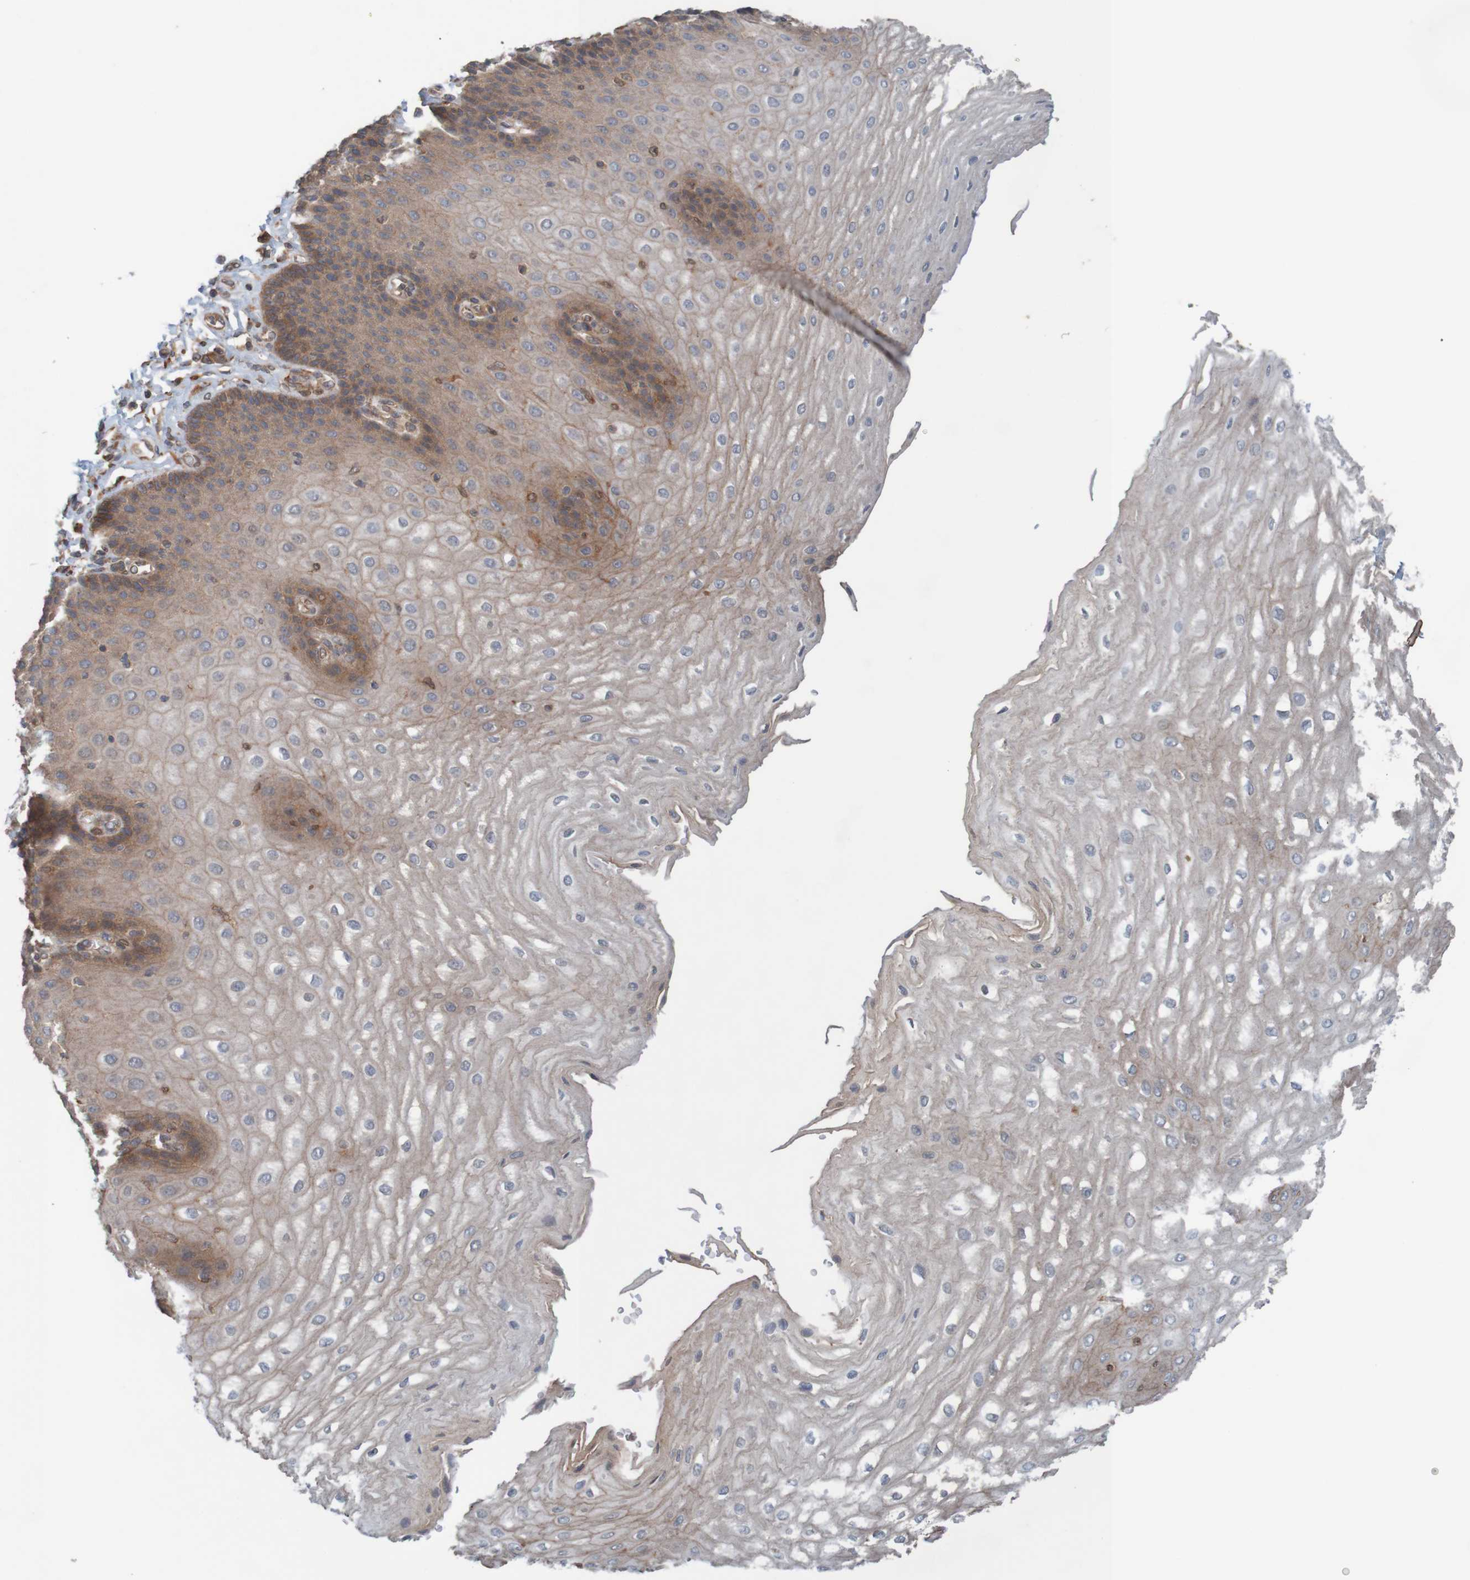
{"staining": {"intensity": "moderate", "quantity": ">75%", "location": "cytoplasmic/membranous"}, "tissue": "esophagus", "cell_type": "Squamous epithelial cells", "image_type": "normal", "snomed": [{"axis": "morphology", "description": "Normal tissue, NOS"}, {"axis": "topography", "description": "Esophagus"}], "caption": "This is a photomicrograph of IHC staining of unremarkable esophagus, which shows moderate positivity in the cytoplasmic/membranous of squamous epithelial cells.", "gene": "ARHGEF11", "patient": {"sex": "male", "age": 54}}